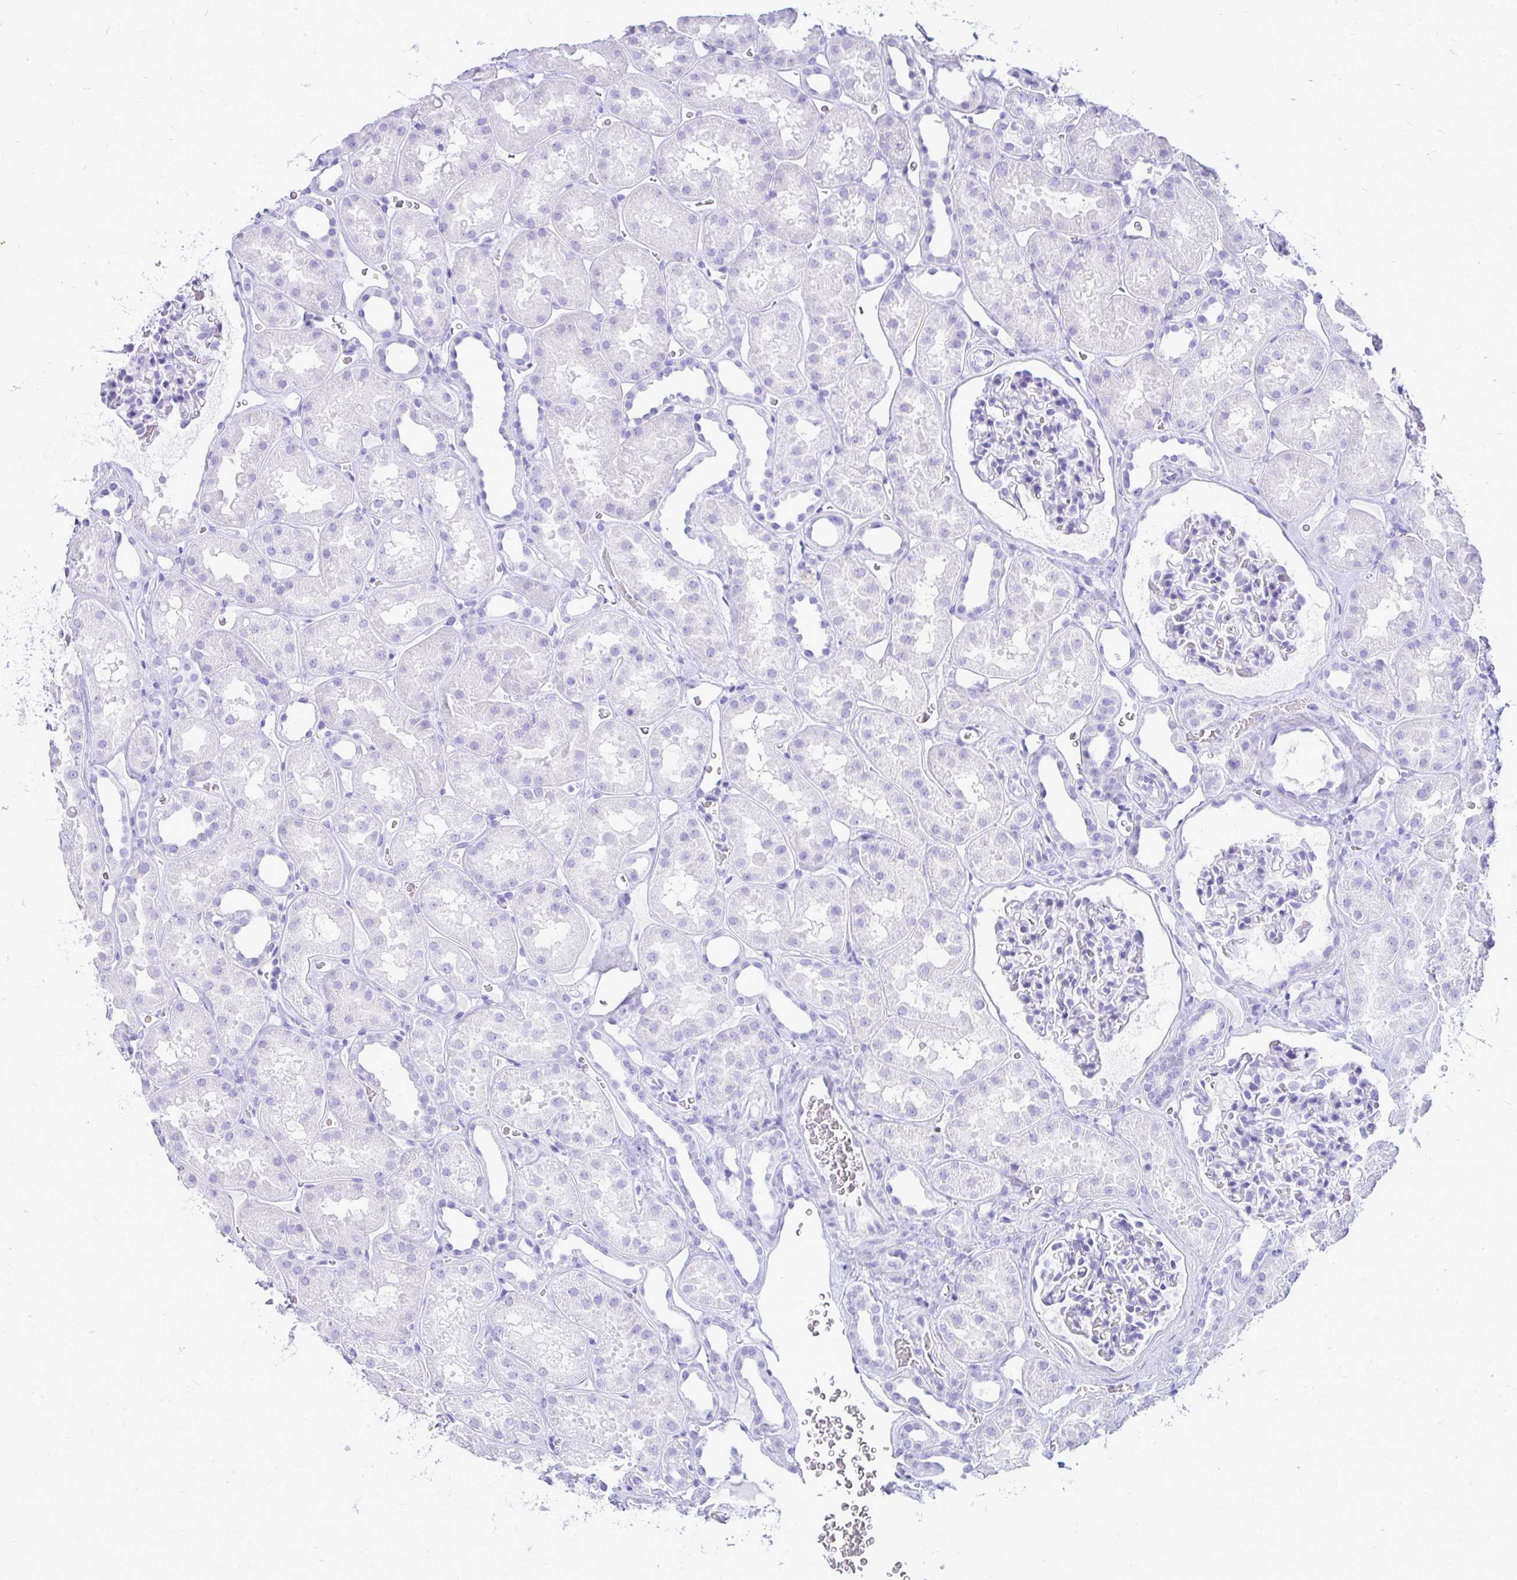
{"staining": {"intensity": "negative", "quantity": "none", "location": "none"}, "tissue": "kidney", "cell_type": "Cells in glomeruli", "image_type": "normal", "snomed": [{"axis": "morphology", "description": "Normal tissue, NOS"}, {"axis": "topography", "description": "Kidney"}], "caption": "Immunohistochemistry photomicrograph of normal kidney: human kidney stained with DAB shows no significant protein positivity in cells in glomeruli. The staining is performed using DAB (3,3'-diaminobenzidine) brown chromogen with nuclei counter-stained in using hematoxylin.", "gene": "OR10R2", "patient": {"sex": "female", "age": 41}}